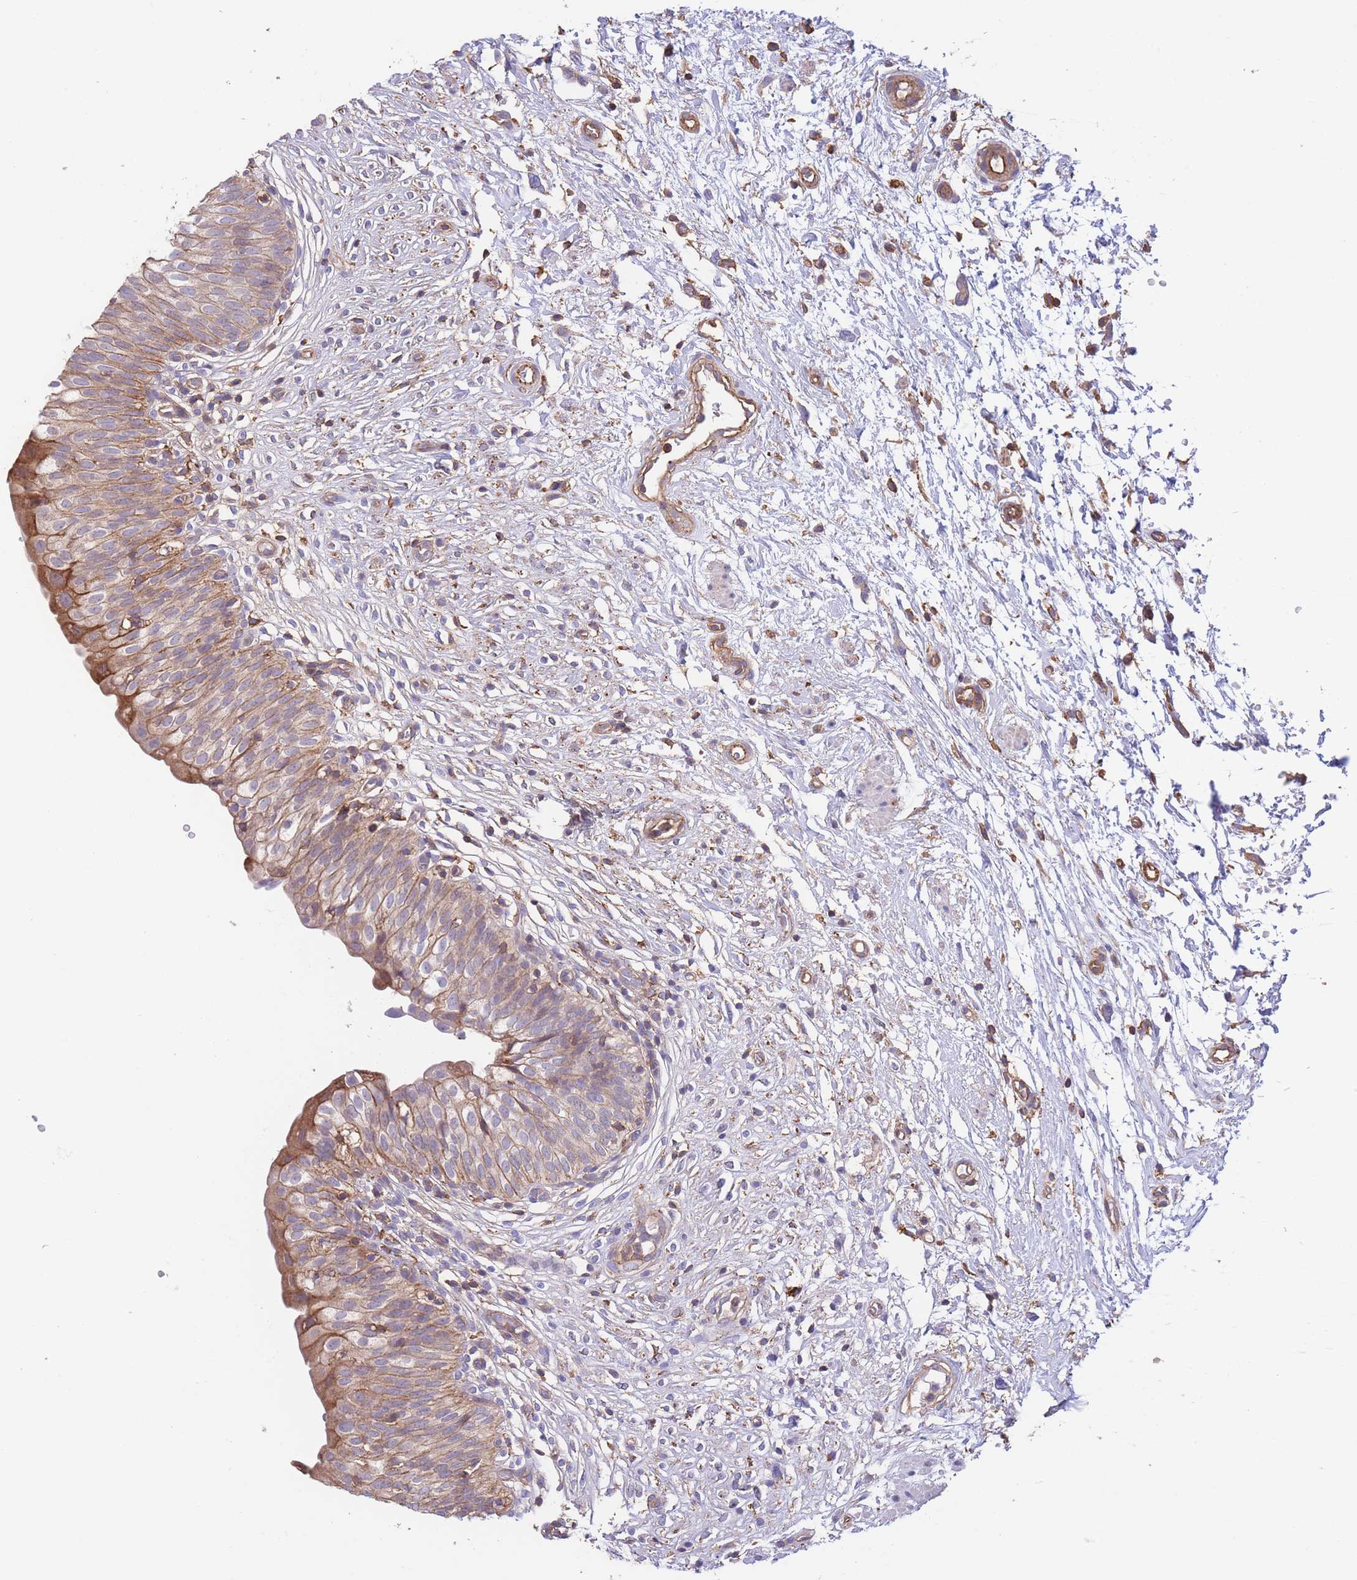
{"staining": {"intensity": "moderate", "quantity": ">75%", "location": "cytoplasmic/membranous"}, "tissue": "urinary bladder", "cell_type": "Urothelial cells", "image_type": "normal", "snomed": [{"axis": "morphology", "description": "Normal tissue, NOS"}, {"axis": "topography", "description": "Urinary bladder"}], "caption": "IHC staining of normal urinary bladder, which exhibits medium levels of moderate cytoplasmic/membranous expression in about >75% of urothelial cells indicating moderate cytoplasmic/membranous protein staining. The staining was performed using DAB (brown) for protein detection and nuclei were counterstained in hematoxylin (blue).", "gene": "LRRN4CL", "patient": {"sex": "male", "age": 55}}